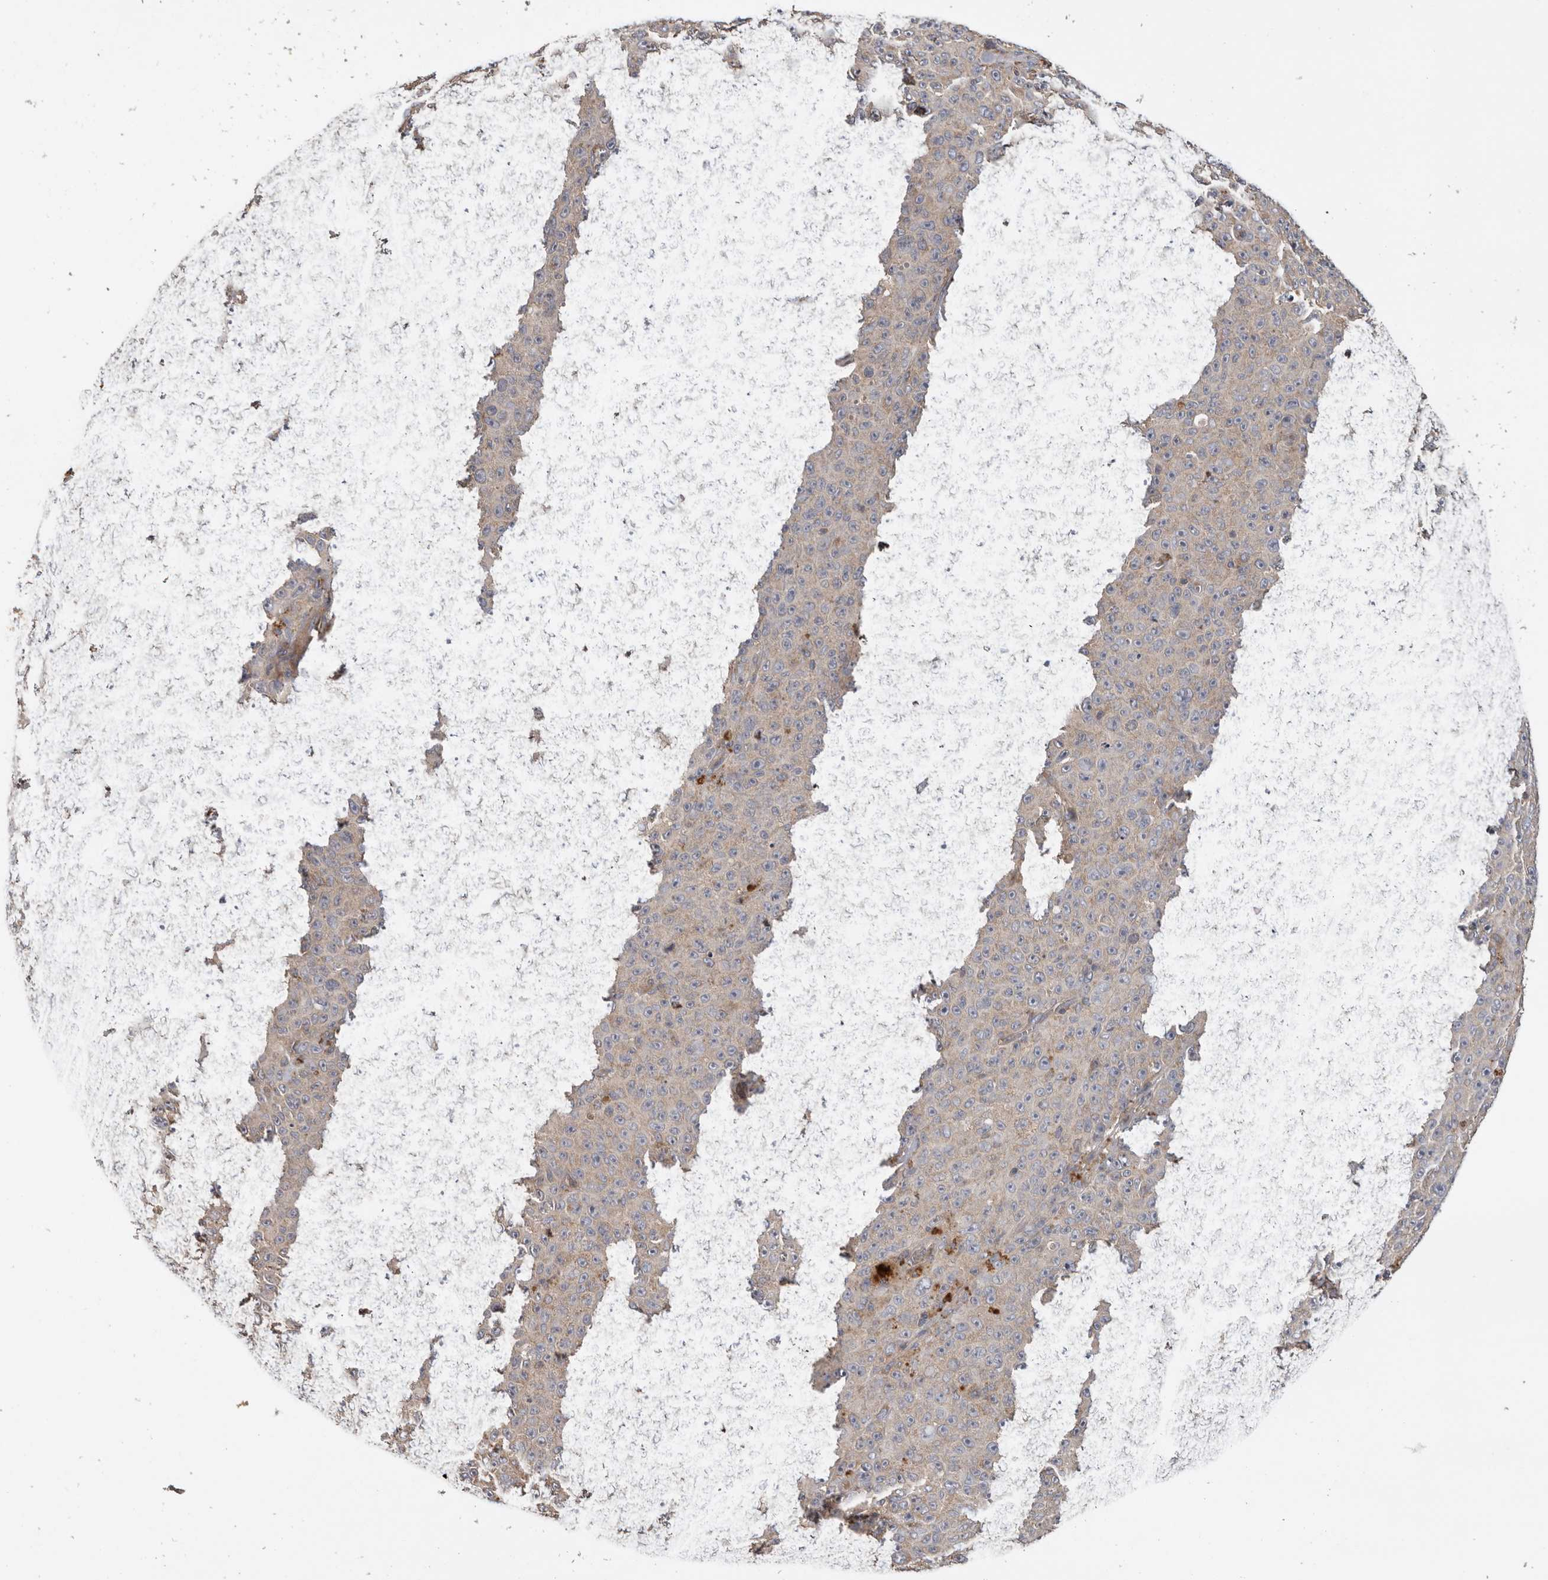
{"staining": {"intensity": "negative", "quantity": "none", "location": "none"}, "tissue": "melanoma", "cell_type": "Tumor cells", "image_type": "cancer", "snomed": [{"axis": "morphology", "description": "Malignant melanoma, NOS"}, {"axis": "topography", "description": "Skin"}], "caption": "High magnification brightfield microscopy of malignant melanoma stained with DAB (brown) and counterstained with hematoxylin (blue): tumor cells show no significant positivity.", "gene": "PPP1R42", "patient": {"sex": "female", "age": 82}}